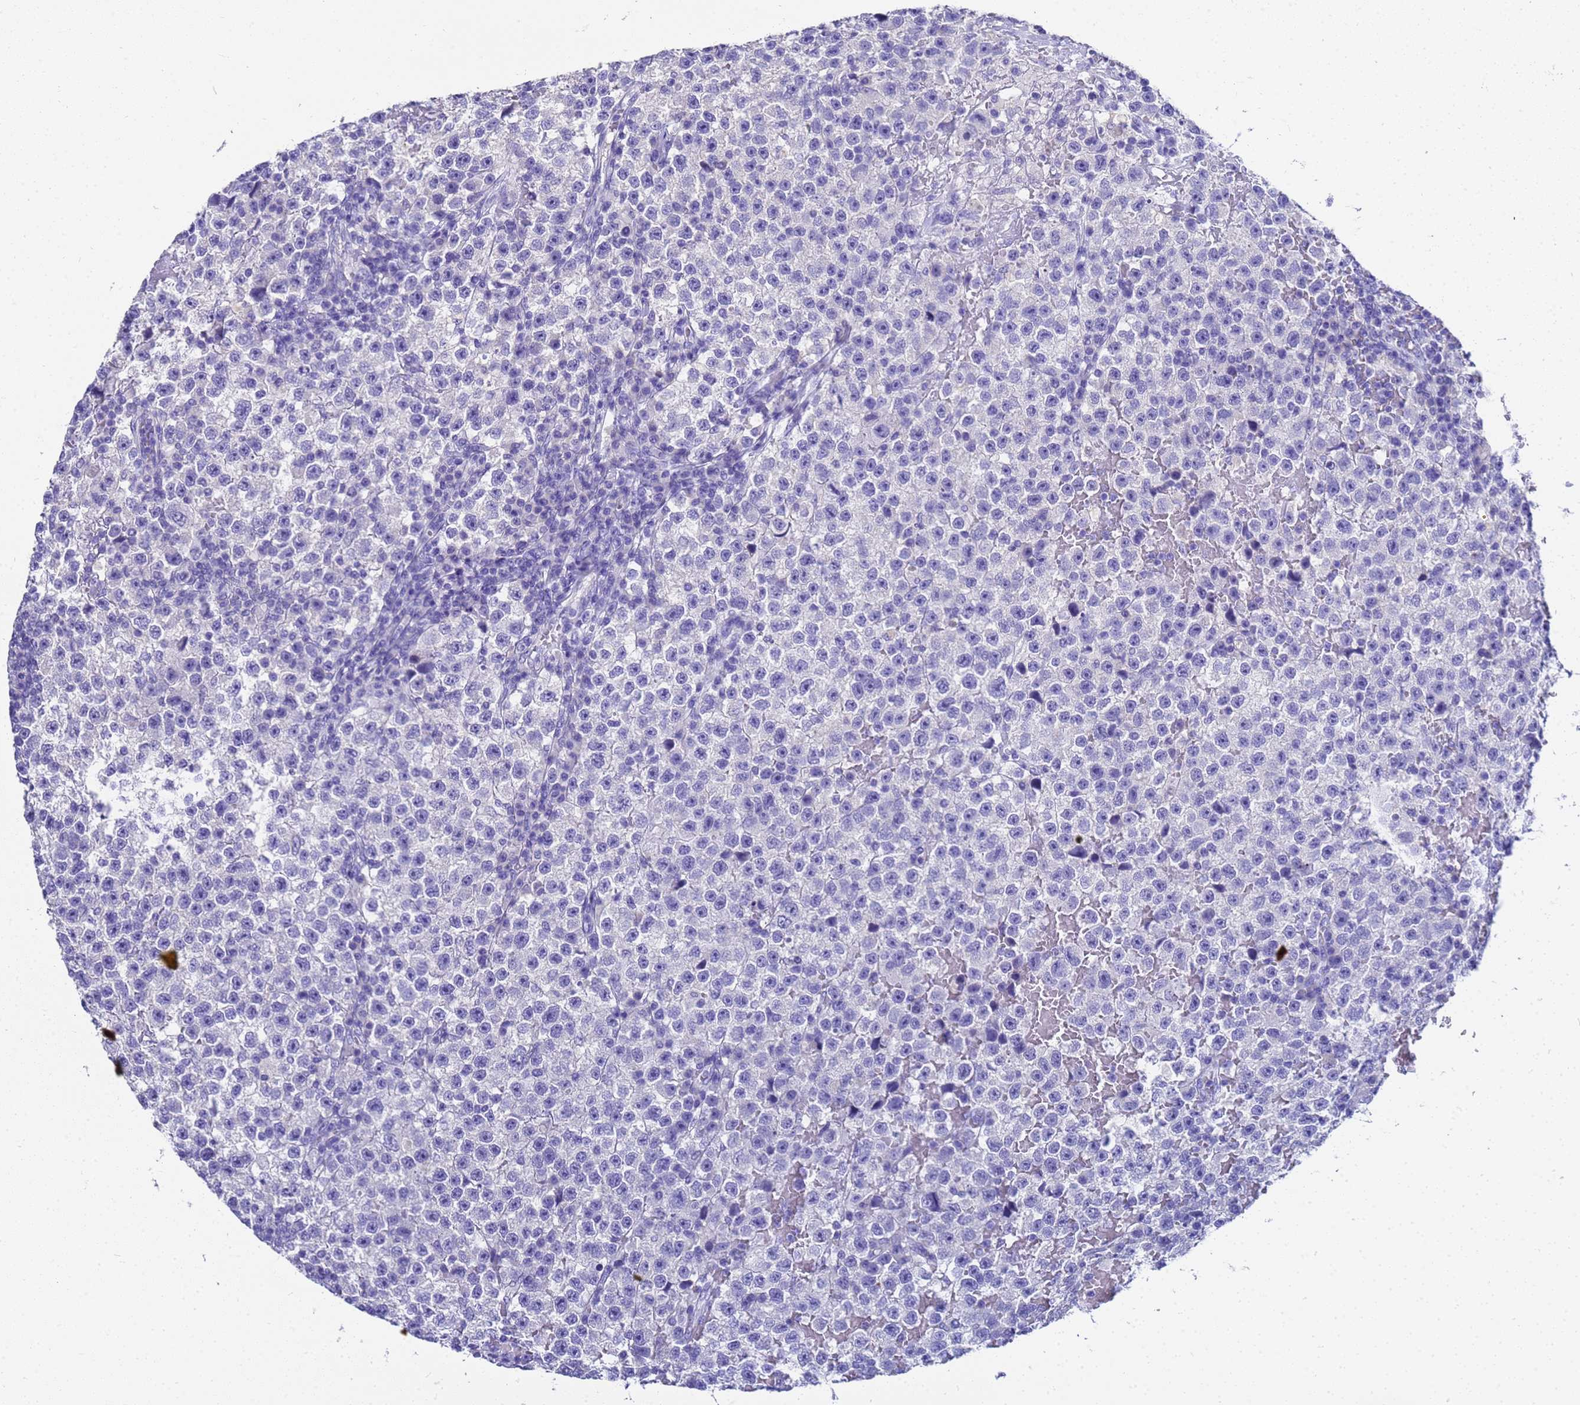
{"staining": {"intensity": "negative", "quantity": "none", "location": "none"}, "tissue": "testis cancer", "cell_type": "Tumor cells", "image_type": "cancer", "snomed": [{"axis": "morphology", "description": "Seminoma, NOS"}, {"axis": "topography", "description": "Testis"}], "caption": "A high-resolution image shows immunohistochemistry staining of seminoma (testis), which displays no significant staining in tumor cells. The staining was performed using DAB (3,3'-diaminobenzidine) to visualize the protein expression in brown, while the nuclei were stained in blue with hematoxylin (Magnification: 20x).", "gene": "MS4A13", "patient": {"sex": "male", "age": 22}}